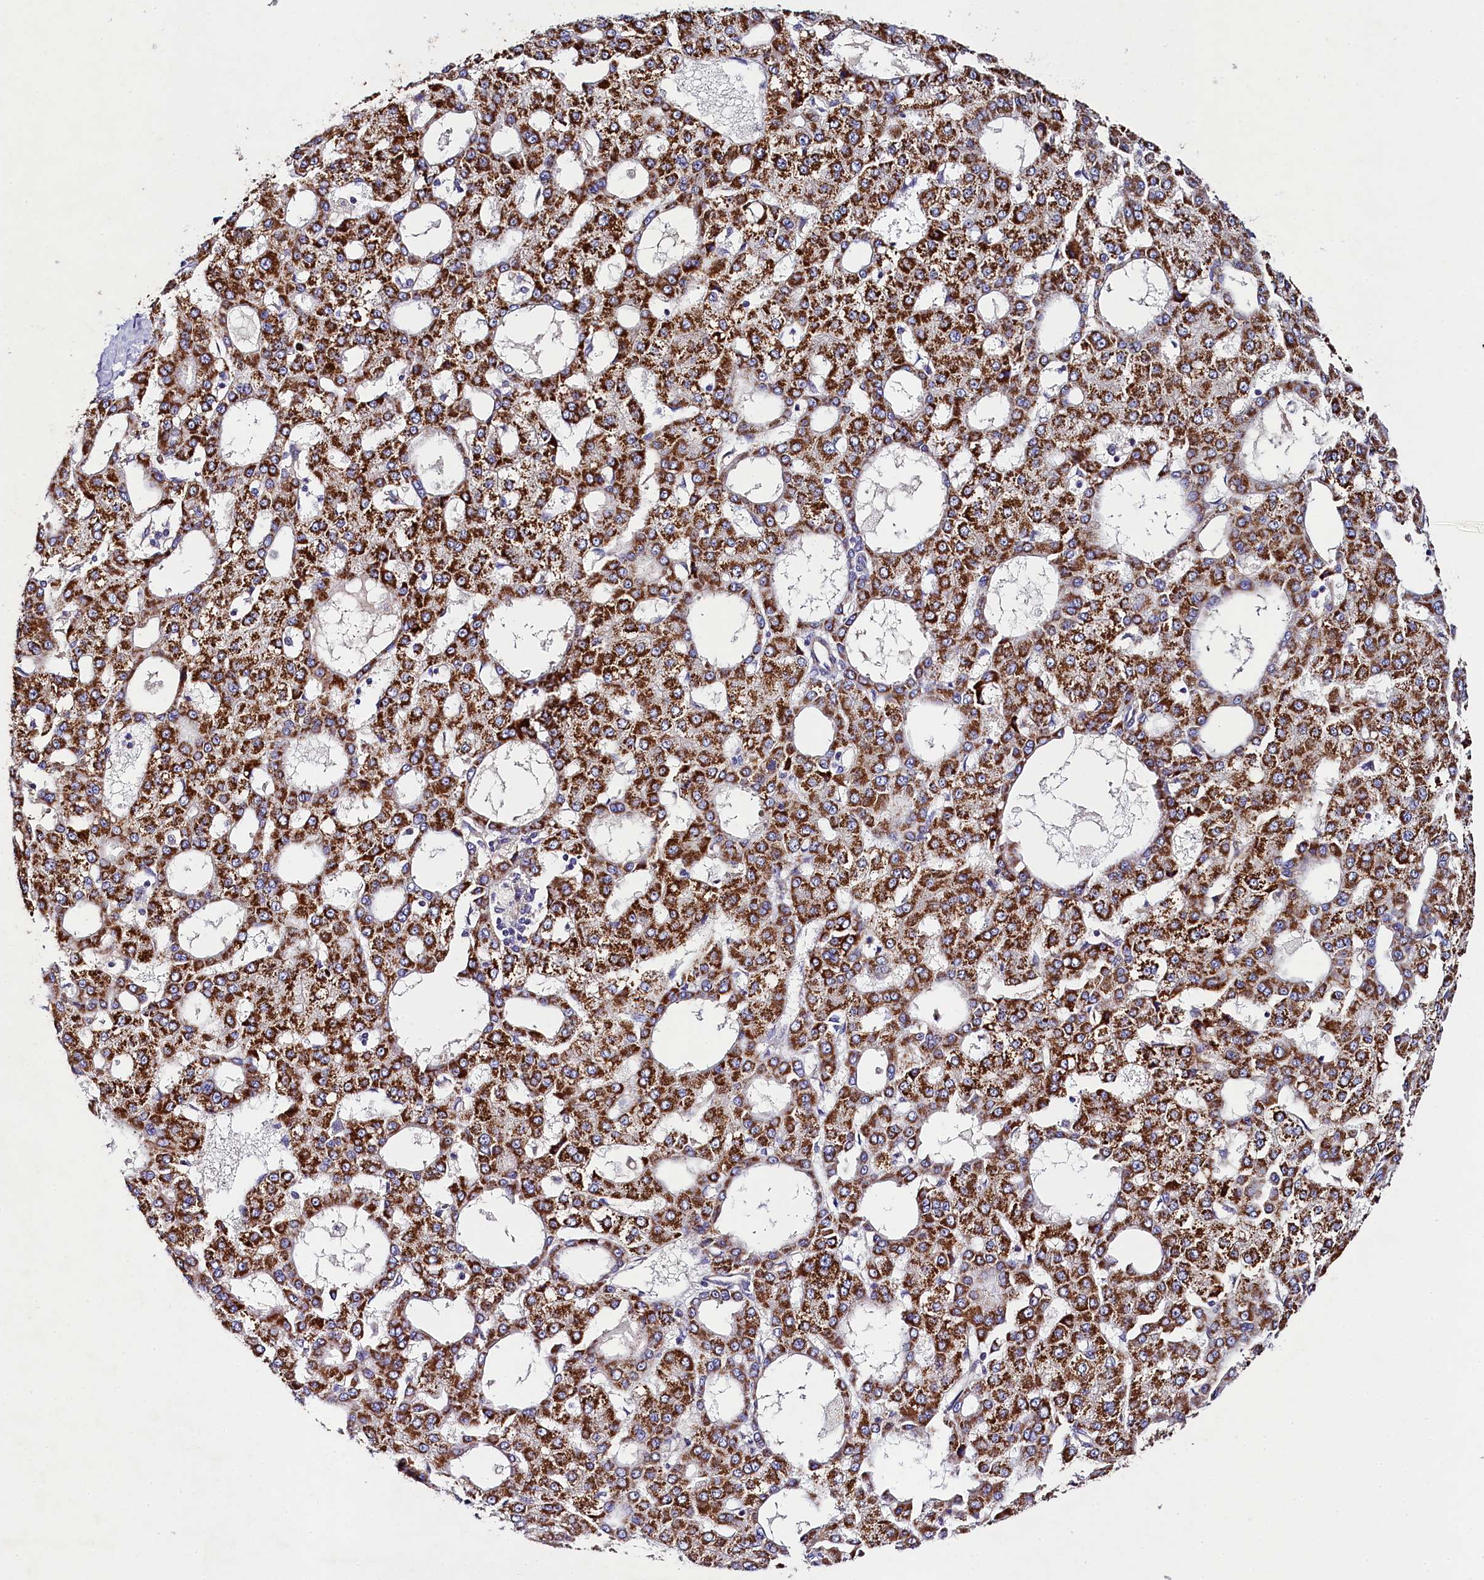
{"staining": {"intensity": "strong", "quantity": ">75%", "location": "cytoplasmic/membranous"}, "tissue": "liver cancer", "cell_type": "Tumor cells", "image_type": "cancer", "snomed": [{"axis": "morphology", "description": "Carcinoma, Hepatocellular, NOS"}, {"axis": "topography", "description": "Liver"}], "caption": "Brown immunohistochemical staining in liver hepatocellular carcinoma shows strong cytoplasmic/membranous expression in approximately >75% of tumor cells.", "gene": "FXYD6", "patient": {"sex": "male", "age": 47}}